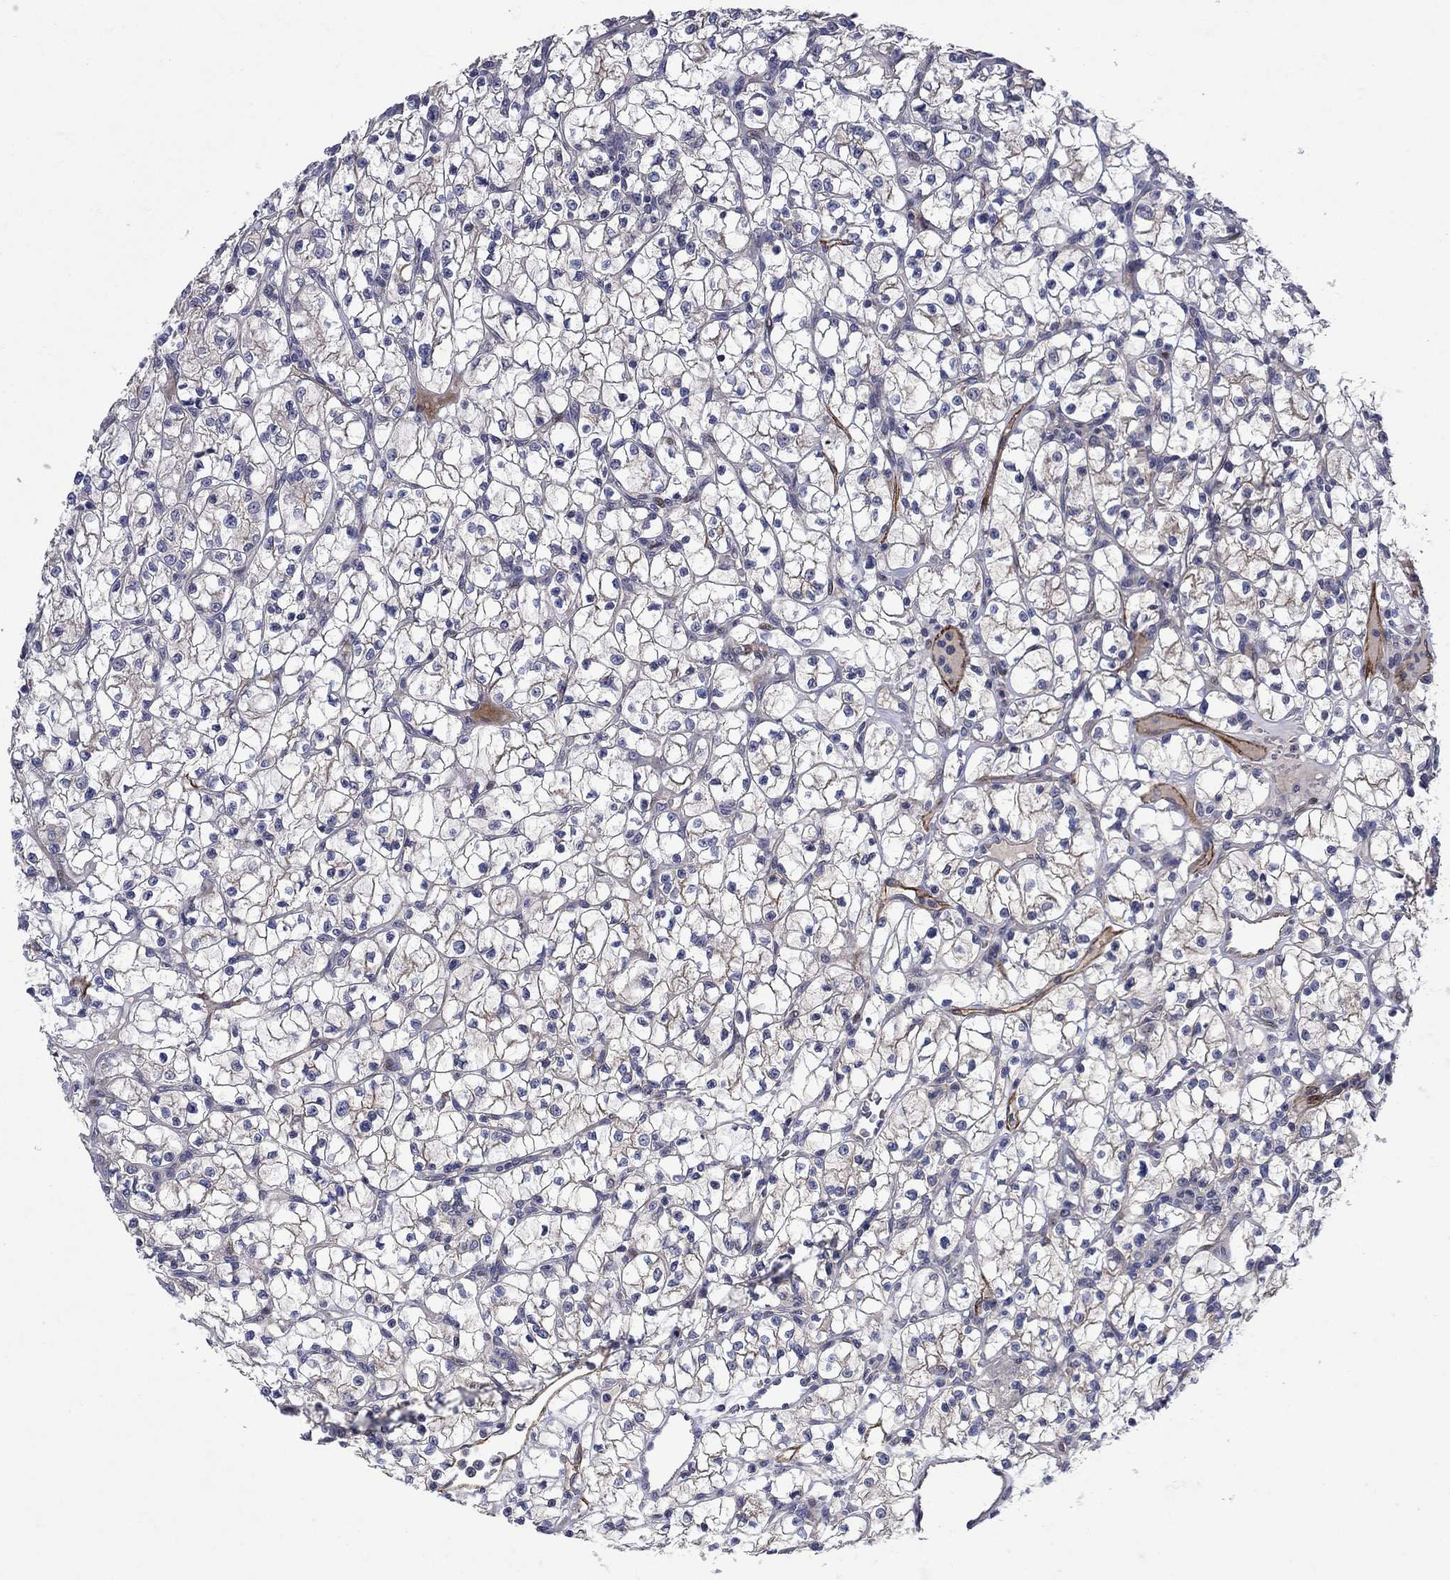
{"staining": {"intensity": "moderate", "quantity": "<25%", "location": "cytoplasmic/membranous"}, "tissue": "renal cancer", "cell_type": "Tumor cells", "image_type": "cancer", "snomed": [{"axis": "morphology", "description": "Adenocarcinoma, NOS"}, {"axis": "topography", "description": "Kidney"}], "caption": "Renal cancer (adenocarcinoma) was stained to show a protein in brown. There is low levels of moderate cytoplasmic/membranous staining in approximately <25% of tumor cells.", "gene": "SLC7A1", "patient": {"sex": "female", "age": 64}}